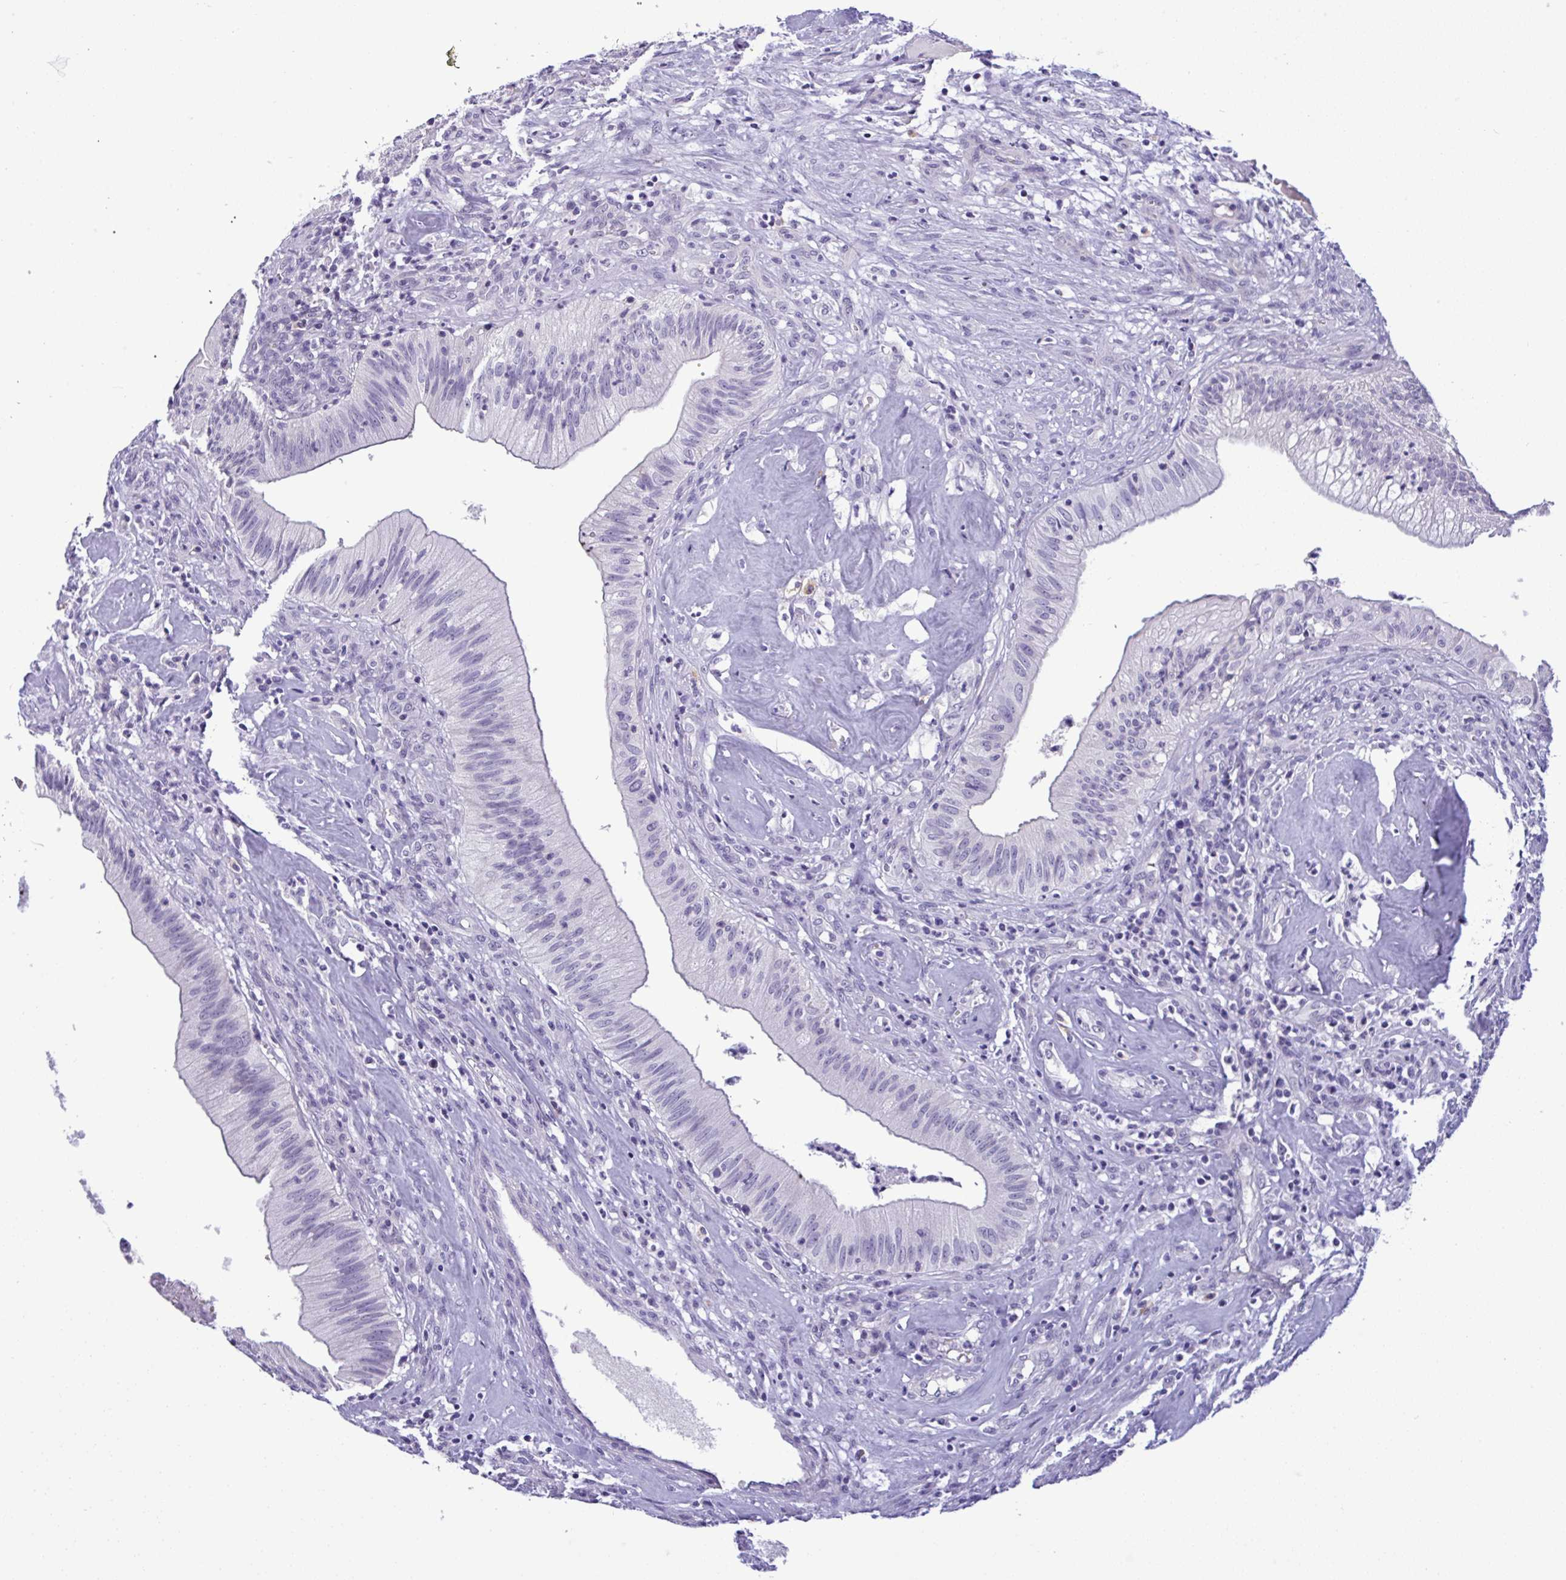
{"staining": {"intensity": "negative", "quantity": "none", "location": "none"}, "tissue": "head and neck cancer", "cell_type": "Tumor cells", "image_type": "cancer", "snomed": [{"axis": "morphology", "description": "Adenocarcinoma, NOS"}, {"axis": "topography", "description": "Head-Neck"}], "caption": "Immunohistochemistry (IHC) photomicrograph of neoplastic tissue: head and neck adenocarcinoma stained with DAB demonstrates no significant protein expression in tumor cells. (Immunohistochemistry, brightfield microscopy, high magnification).", "gene": "YBX2", "patient": {"sex": "male", "age": 44}}